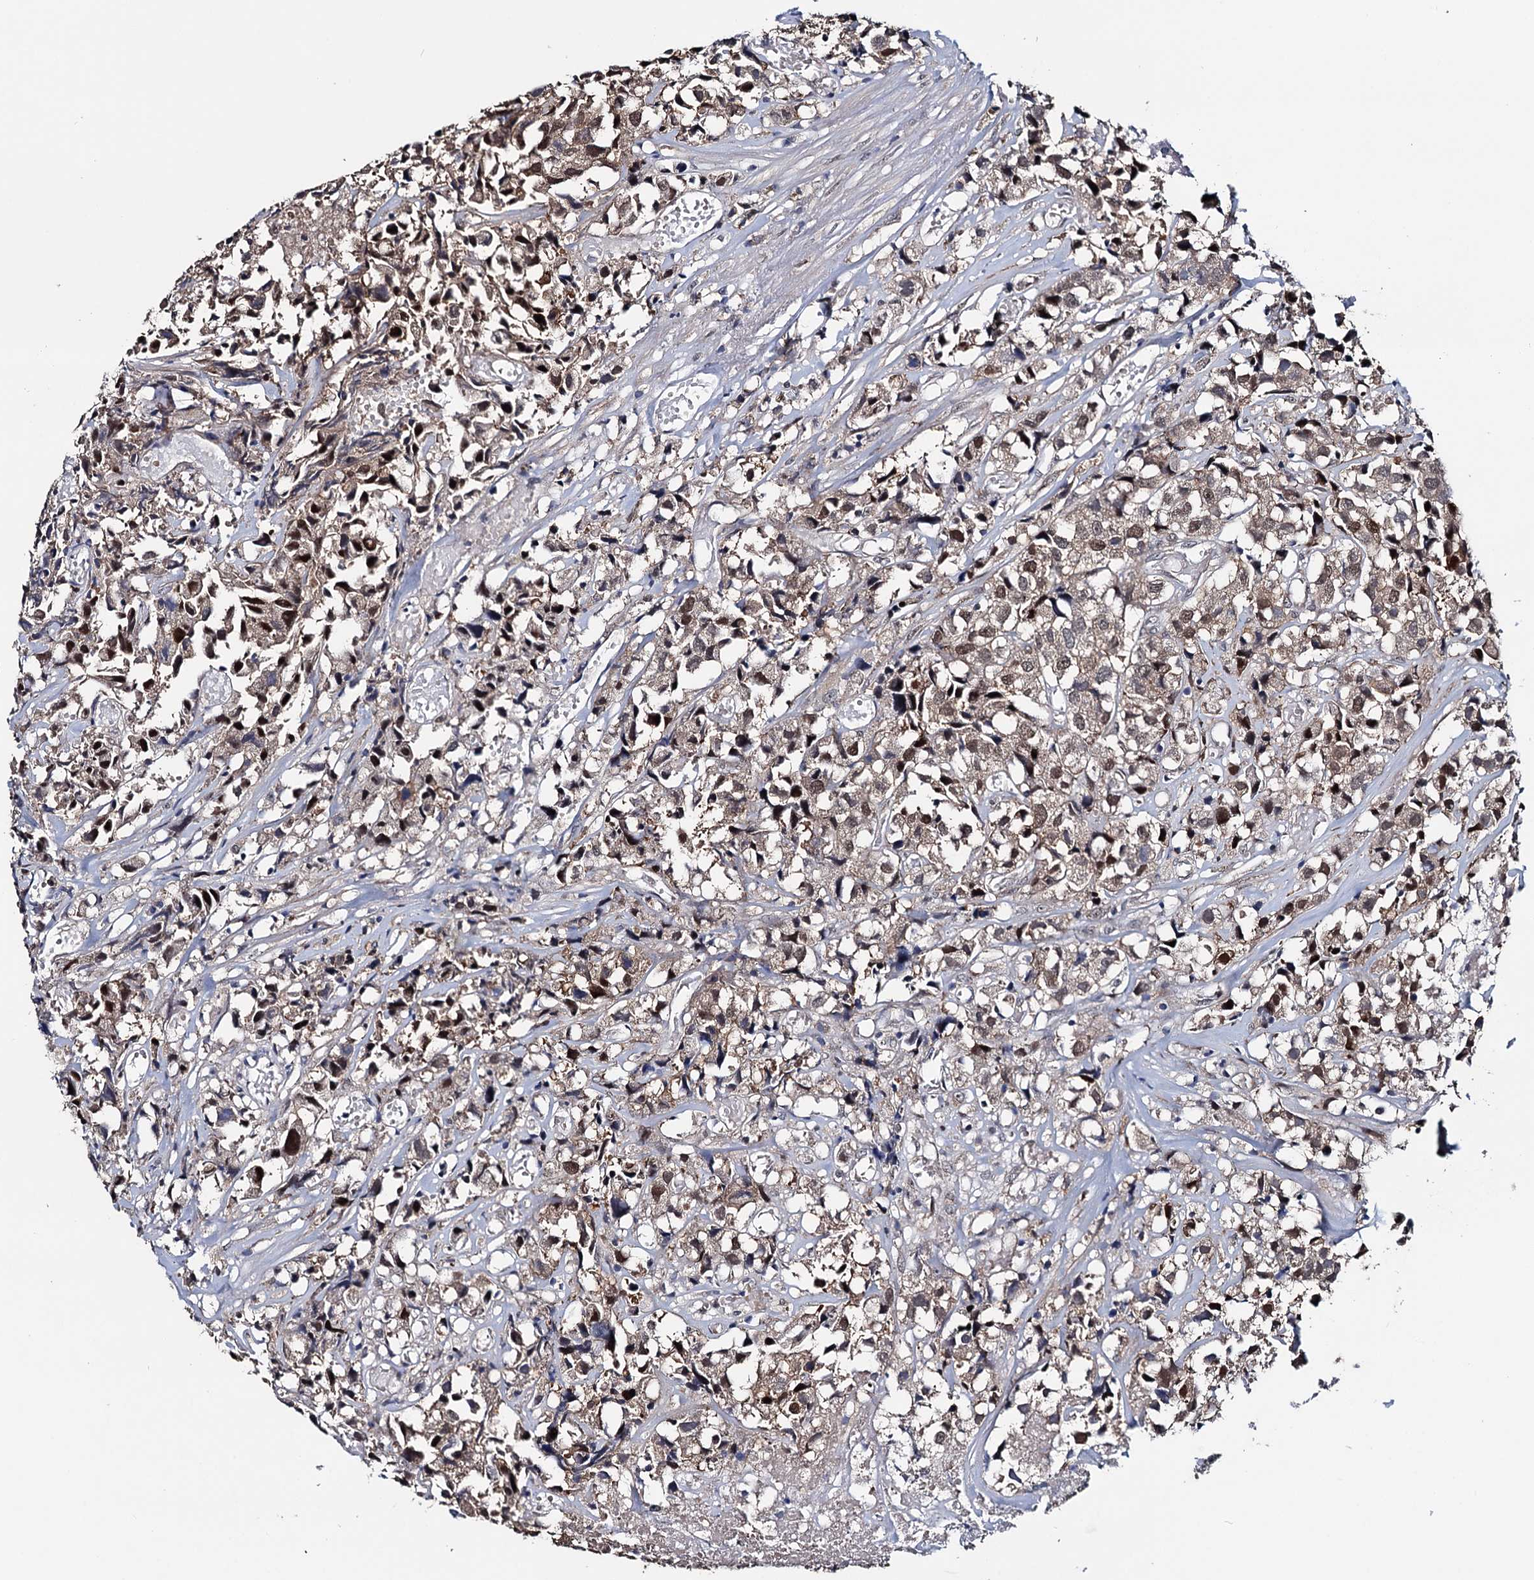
{"staining": {"intensity": "moderate", "quantity": ">75%", "location": "nuclear"}, "tissue": "urothelial cancer", "cell_type": "Tumor cells", "image_type": "cancer", "snomed": [{"axis": "morphology", "description": "Urothelial carcinoma, High grade"}, {"axis": "topography", "description": "Urinary bladder"}], "caption": "Protein expression analysis of human urothelial carcinoma (high-grade) reveals moderate nuclear expression in about >75% of tumor cells.", "gene": "EYA4", "patient": {"sex": "female", "age": 75}}